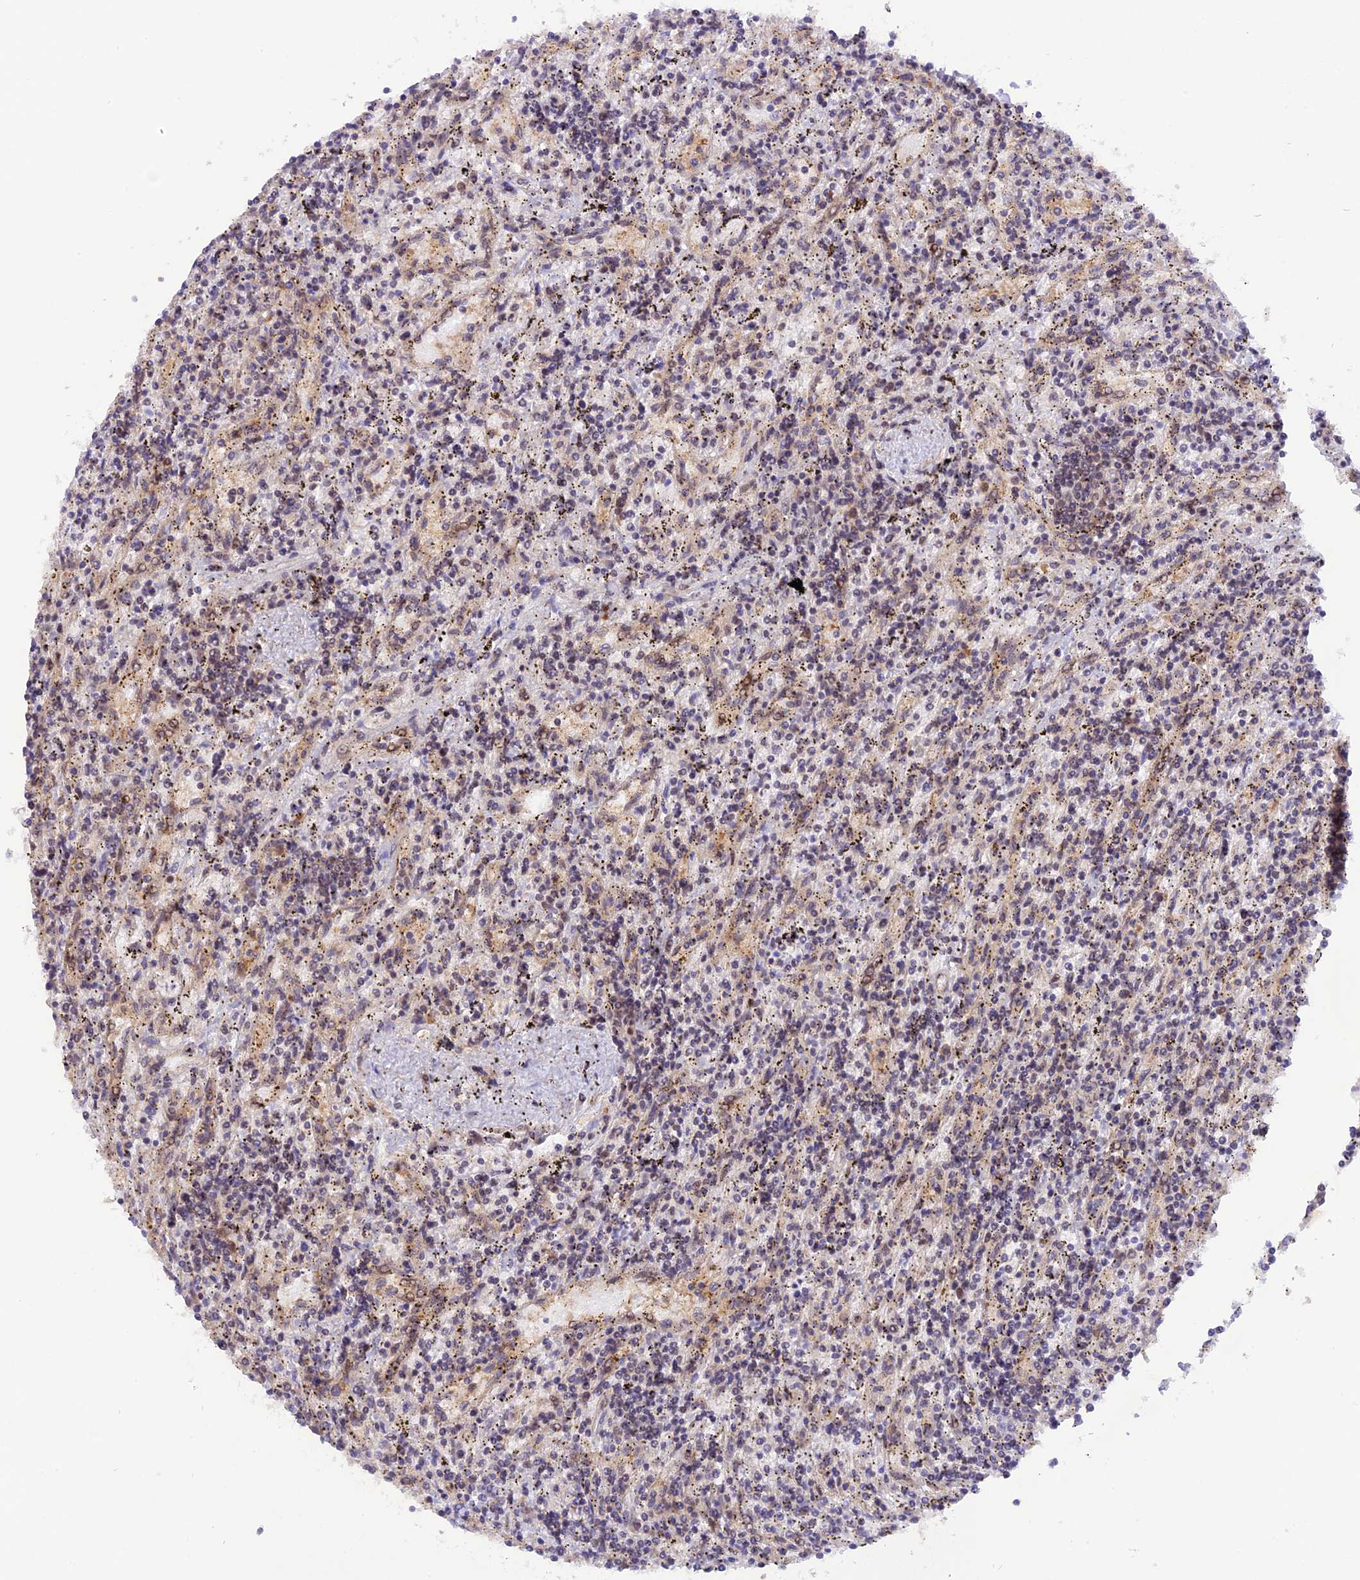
{"staining": {"intensity": "weak", "quantity": "<25%", "location": "cytoplasmic/membranous"}, "tissue": "lymphoma", "cell_type": "Tumor cells", "image_type": "cancer", "snomed": [{"axis": "morphology", "description": "Malignant lymphoma, non-Hodgkin's type, Low grade"}, {"axis": "topography", "description": "Spleen"}], "caption": "This histopathology image is of lymphoma stained with immunohistochemistry (IHC) to label a protein in brown with the nuclei are counter-stained blue. There is no positivity in tumor cells. (Brightfield microscopy of DAB IHC at high magnification).", "gene": "SAMD4A", "patient": {"sex": "male", "age": 76}}